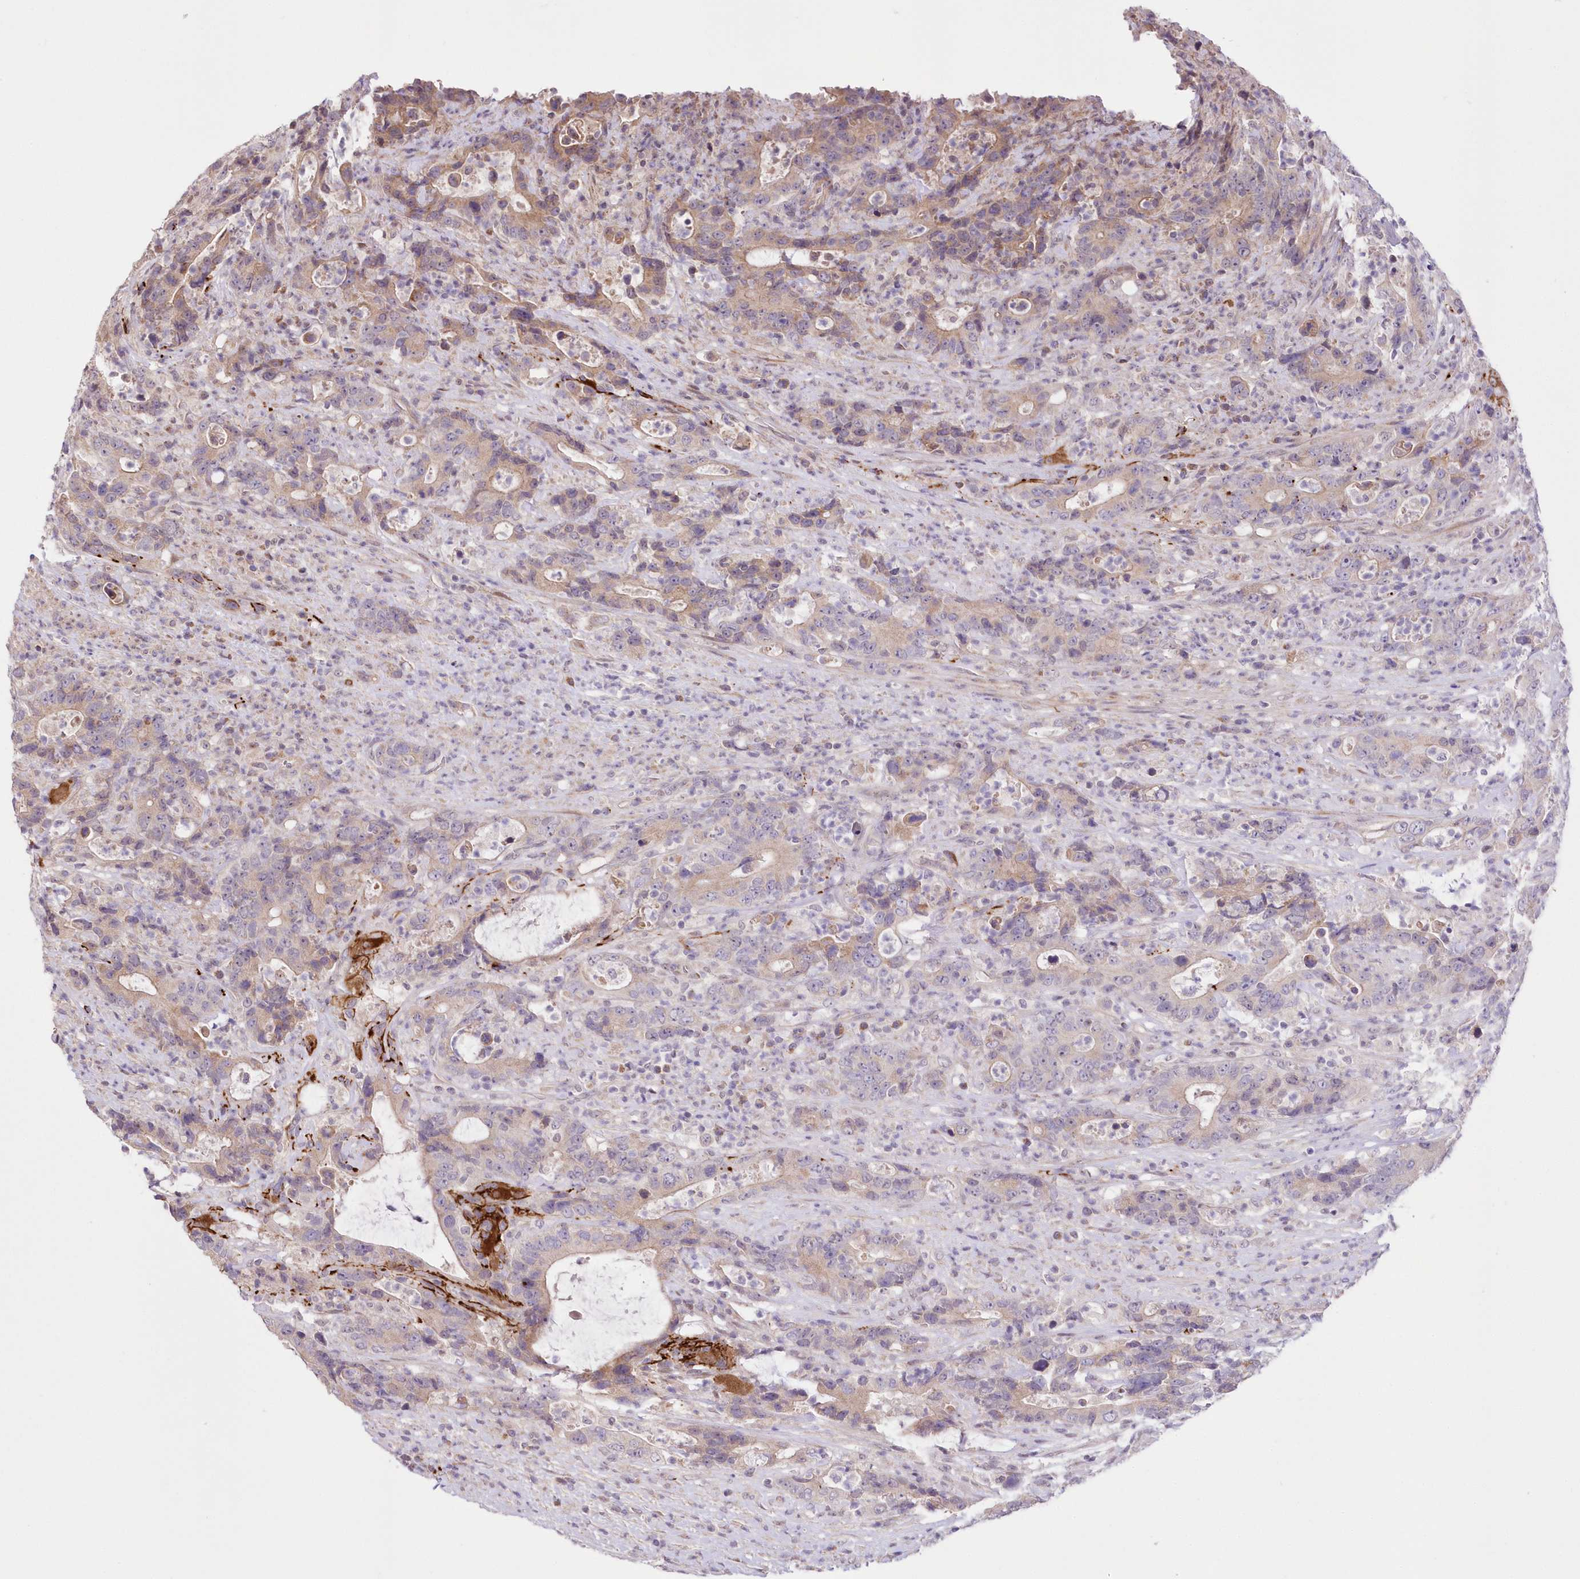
{"staining": {"intensity": "weak", "quantity": "25%-75%", "location": "cytoplasmic/membranous"}, "tissue": "colorectal cancer", "cell_type": "Tumor cells", "image_type": "cancer", "snomed": [{"axis": "morphology", "description": "Adenocarcinoma, NOS"}, {"axis": "topography", "description": "Colon"}], "caption": "Immunohistochemistry (IHC) of human colorectal cancer (adenocarcinoma) exhibits low levels of weak cytoplasmic/membranous staining in about 25%-75% of tumor cells. Immunohistochemistry (IHC) stains the protein in brown and the nuclei are stained blue.", "gene": "FAM241B", "patient": {"sex": "female", "age": 75}}